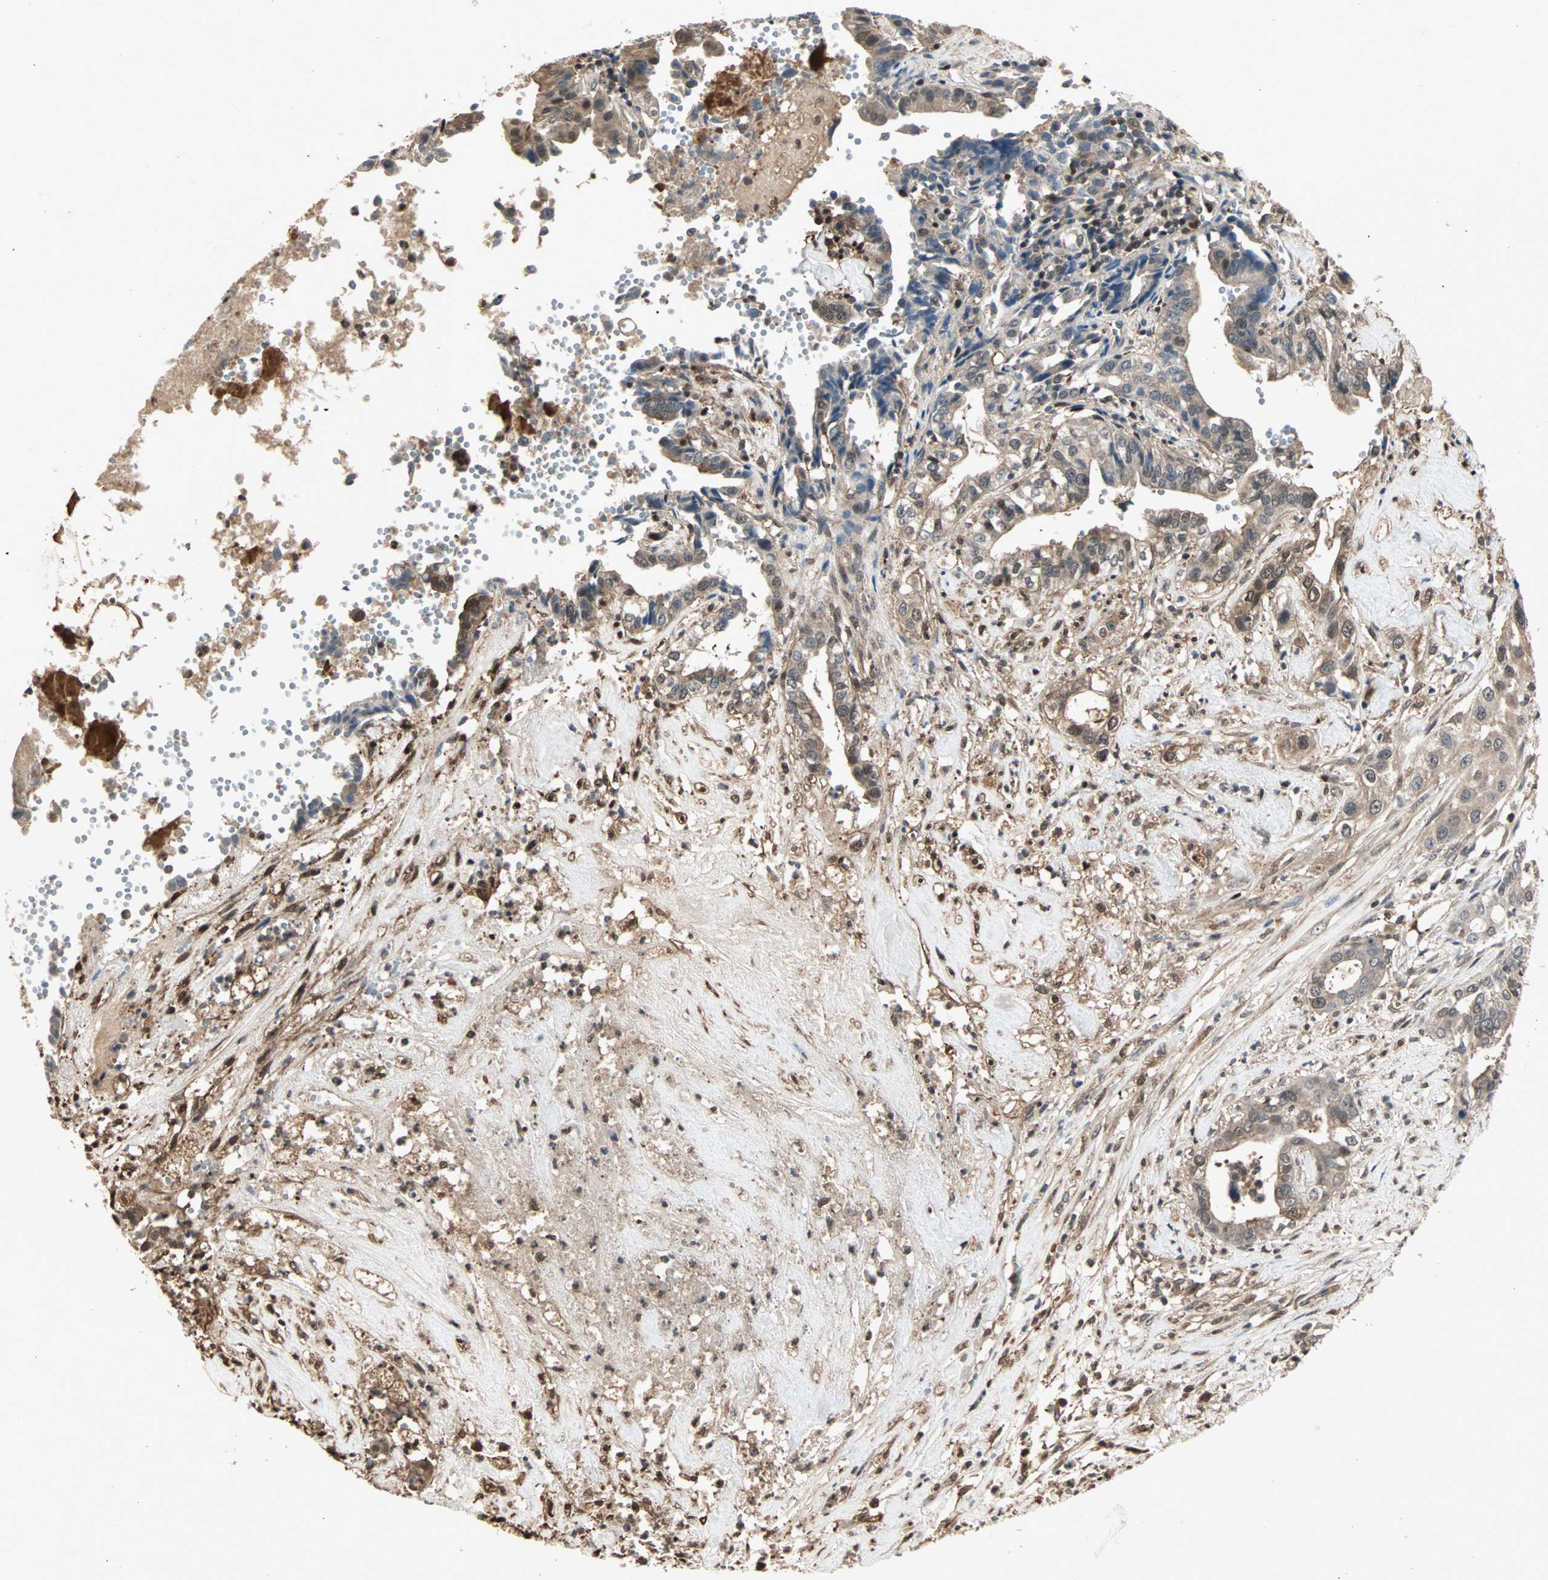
{"staining": {"intensity": "moderate", "quantity": ">75%", "location": "cytoplasmic/membranous"}, "tissue": "liver cancer", "cell_type": "Tumor cells", "image_type": "cancer", "snomed": [{"axis": "morphology", "description": "Cholangiocarcinoma"}, {"axis": "topography", "description": "Liver"}], "caption": "Moderate cytoplasmic/membranous expression is present in about >75% of tumor cells in liver cancer (cholangiocarcinoma).", "gene": "DRG2", "patient": {"sex": "female", "age": 61}}